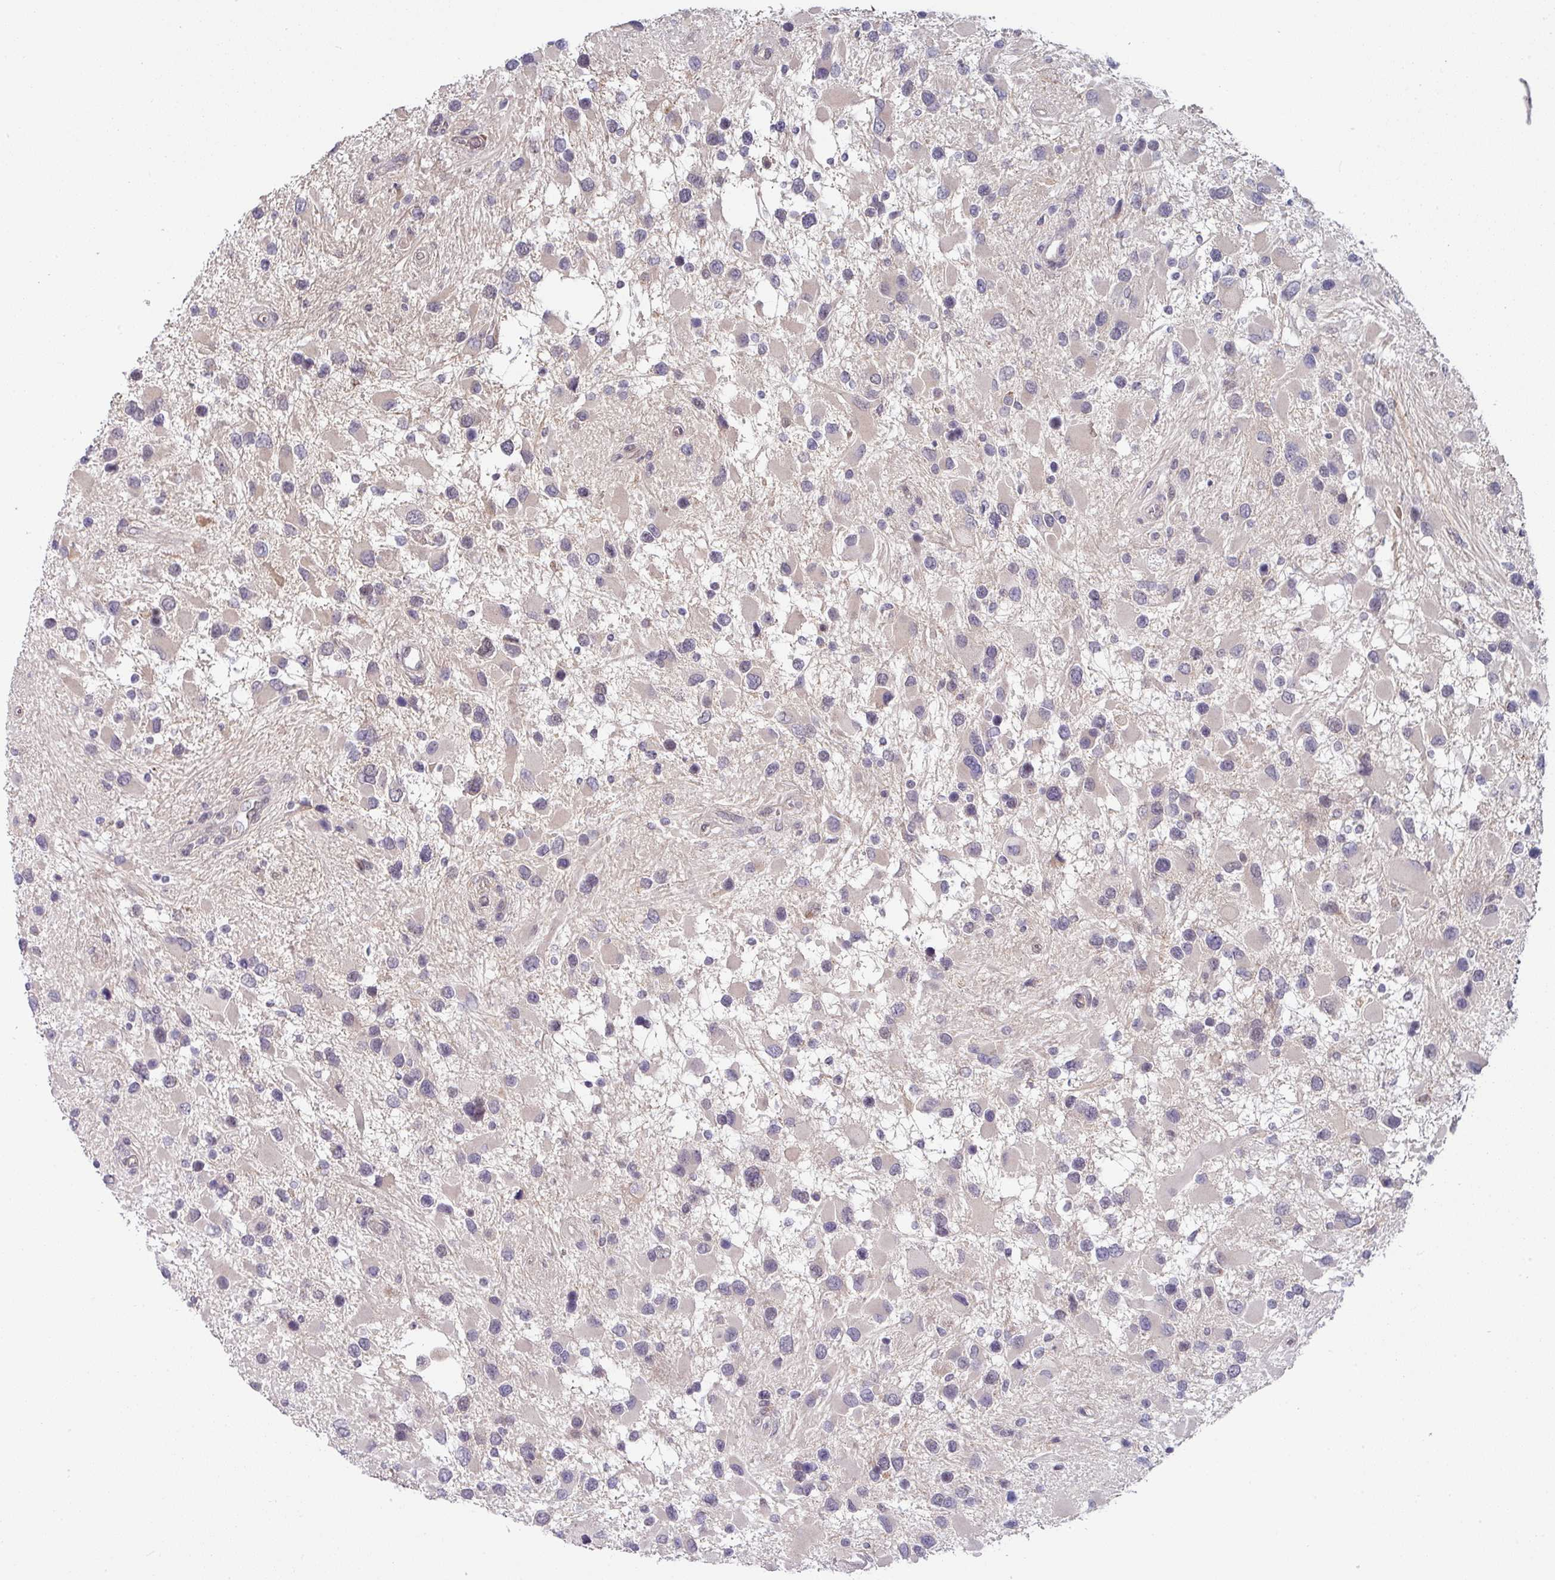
{"staining": {"intensity": "negative", "quantity": "none", "location": "none"}, "tissue": "glioma", "cell_type": "Tumor cells", "image_type": "cancer", "snomed": [{"axis": "morphology", "description": "Glioma, malignant, High grade"}, {"axis": "topography", "description": "Brain"}], "caption": "This is a photomicrograph of immunohistochemistry (IHC) staining of glioma, which shows no positivity in tumor cells. The staining is performed using DAB (3,3'-diaminobenzidine) brown chromogen with nuclei counter-stained in using hematoxylin.", "gene": "TMED5", "patient": {"sex": "male", "age": 53}}